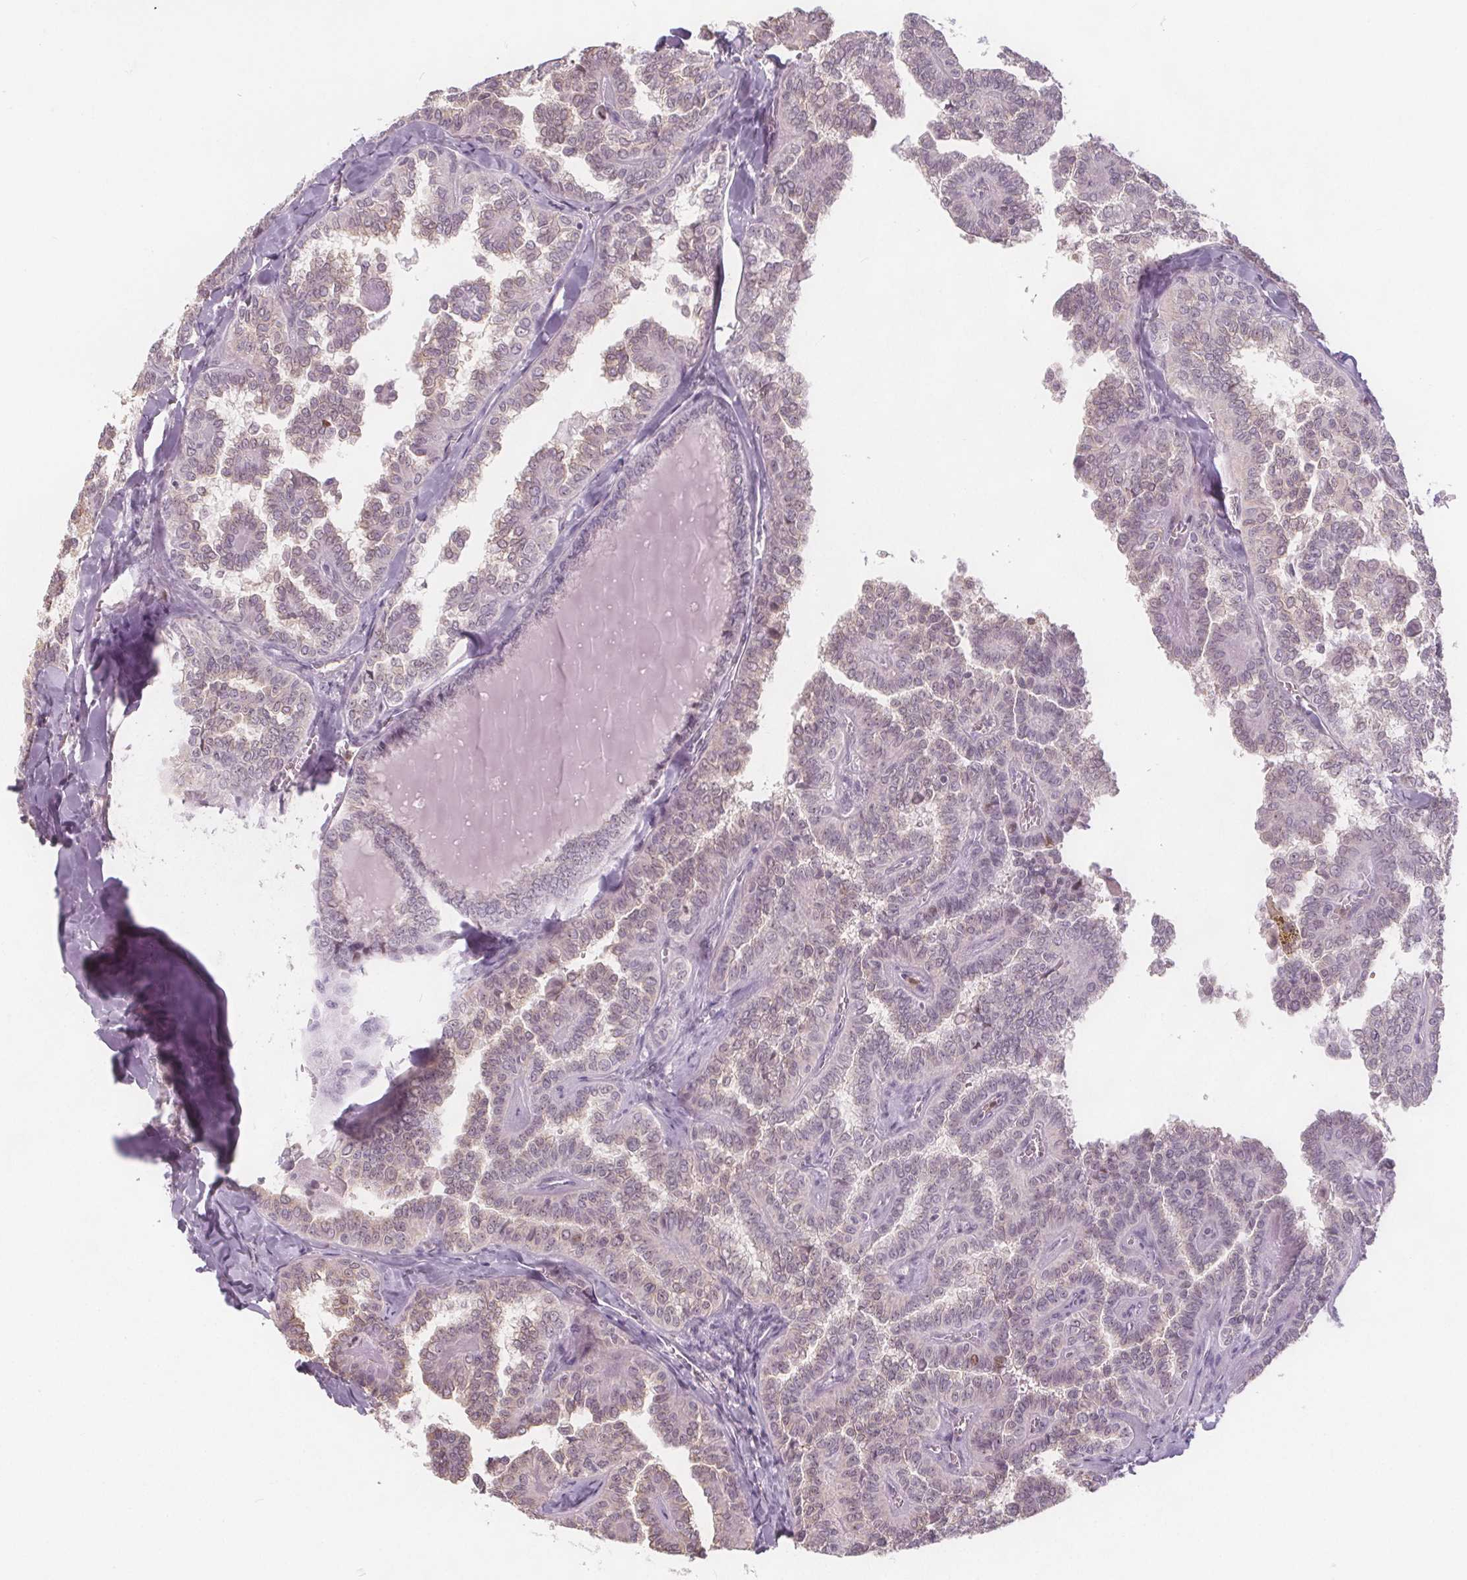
{"staining": {"intensity": "weak", "quantity": "25%-75%", "location": "nuclear"}, "tissue": "thyroid cancer", "cell_type": "Tumor cells", "image_type": "cancer", "snomed": [{"axis": "morphology", "description": "Papillary adenocarcinoma, NOS"}, {"axis": "topography", "description": "Thyroid gland"}], "caption": "The photomicrograph displays immunohistochemical staining of thyroid cancer. There is weak nuclear positivity is identified in approximately 25%-75% of tumor cells.", "gene": "NOLC1", "patient": {"sex": "female", "age": 41}}